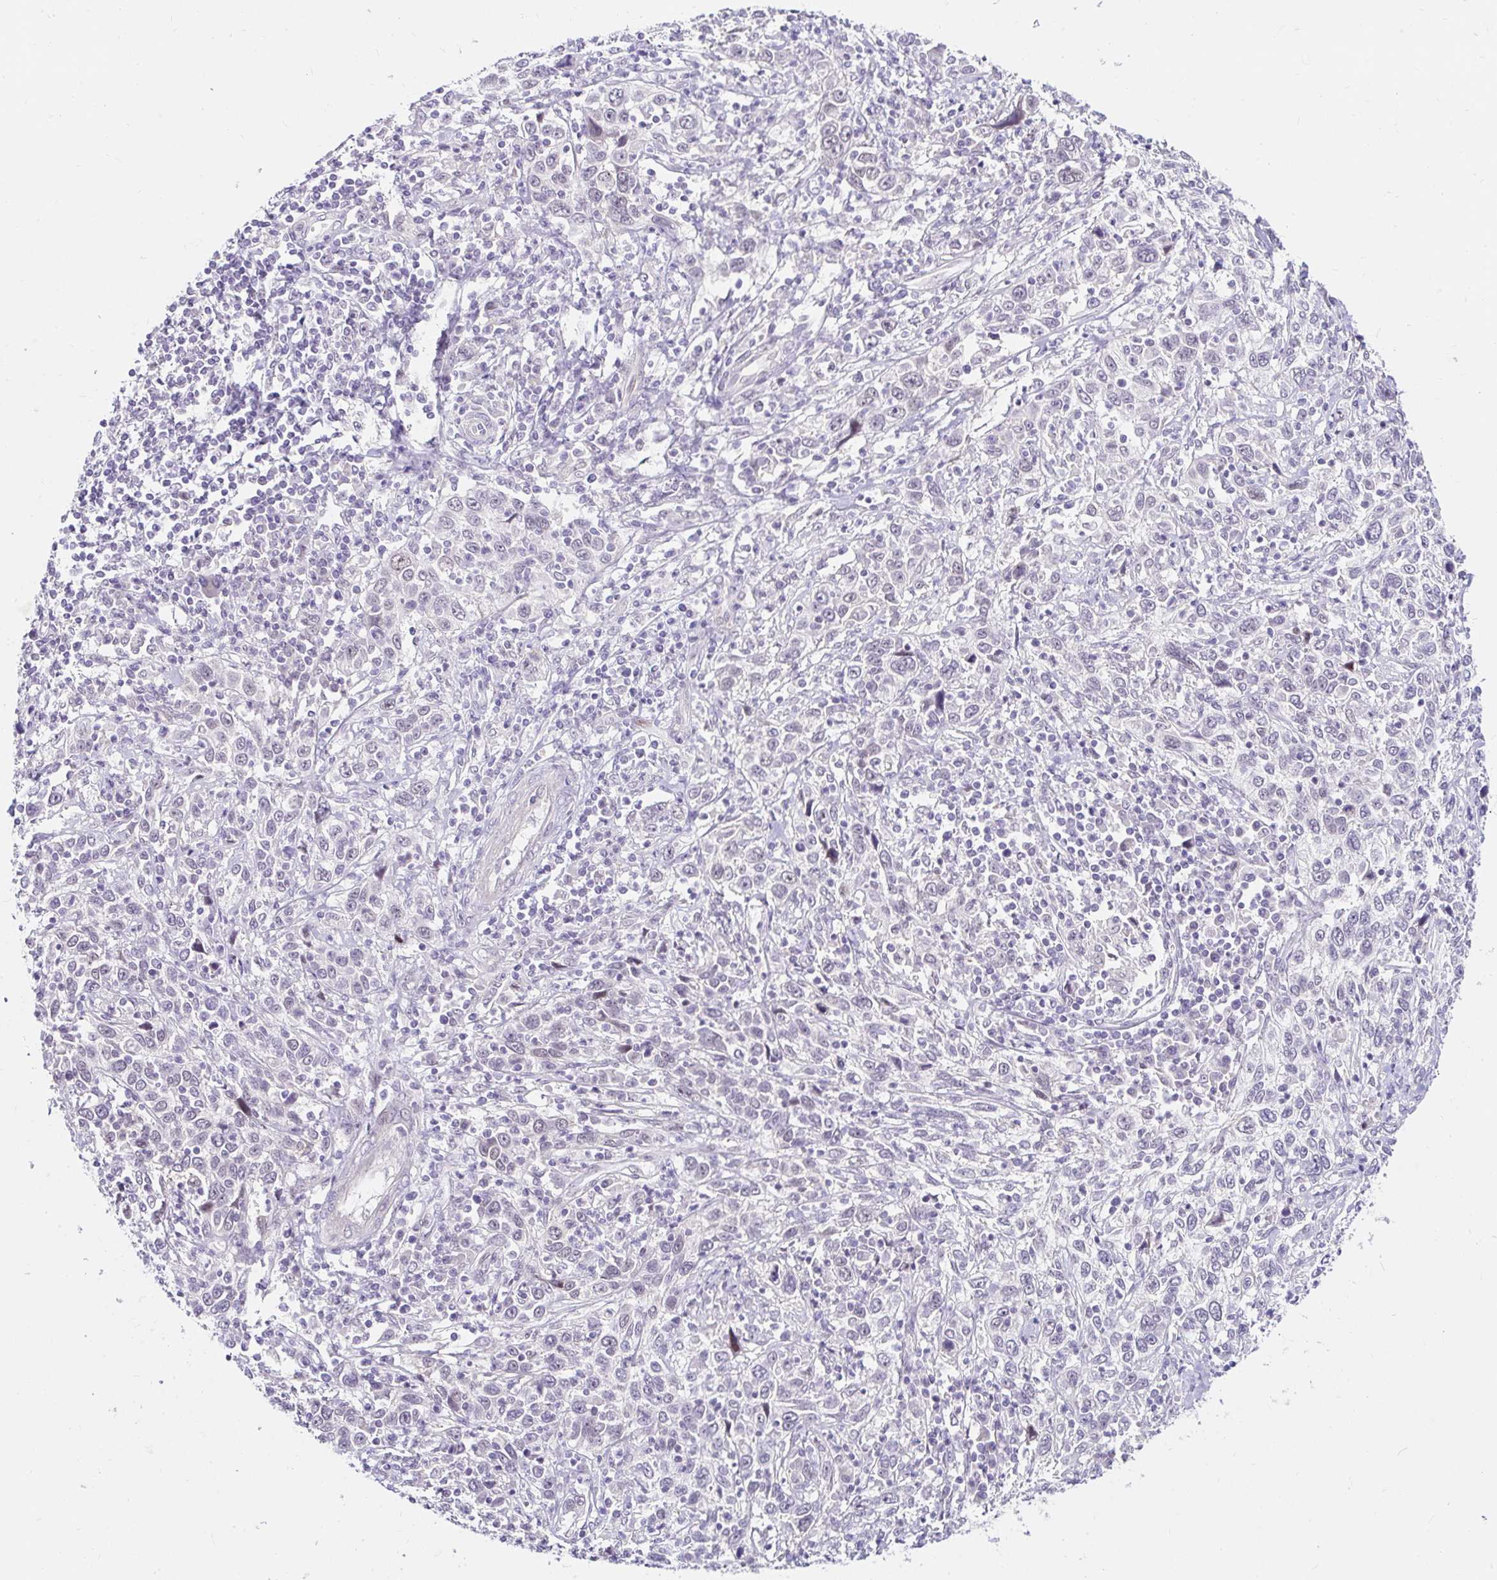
{"staining": {"intensity": "negative", "quantity": "none", "location": "none"}, "tissue": "cervical cancer", "cell_type": "Tumor cells", "image_type": "cancer", "snomed": [{"axis": "morphology", "description": "Squamous cell carcinoma, NOS"}, {"axis": "topography", "description": "Cervix"}], "caption": "Immunohistochemistry of human cervical cancer (squamous cell carcinoma) exhibits no expression in tumor cells.", "gene": "GUCY1A1", "patient": {"sex": "female", "age": 46}}